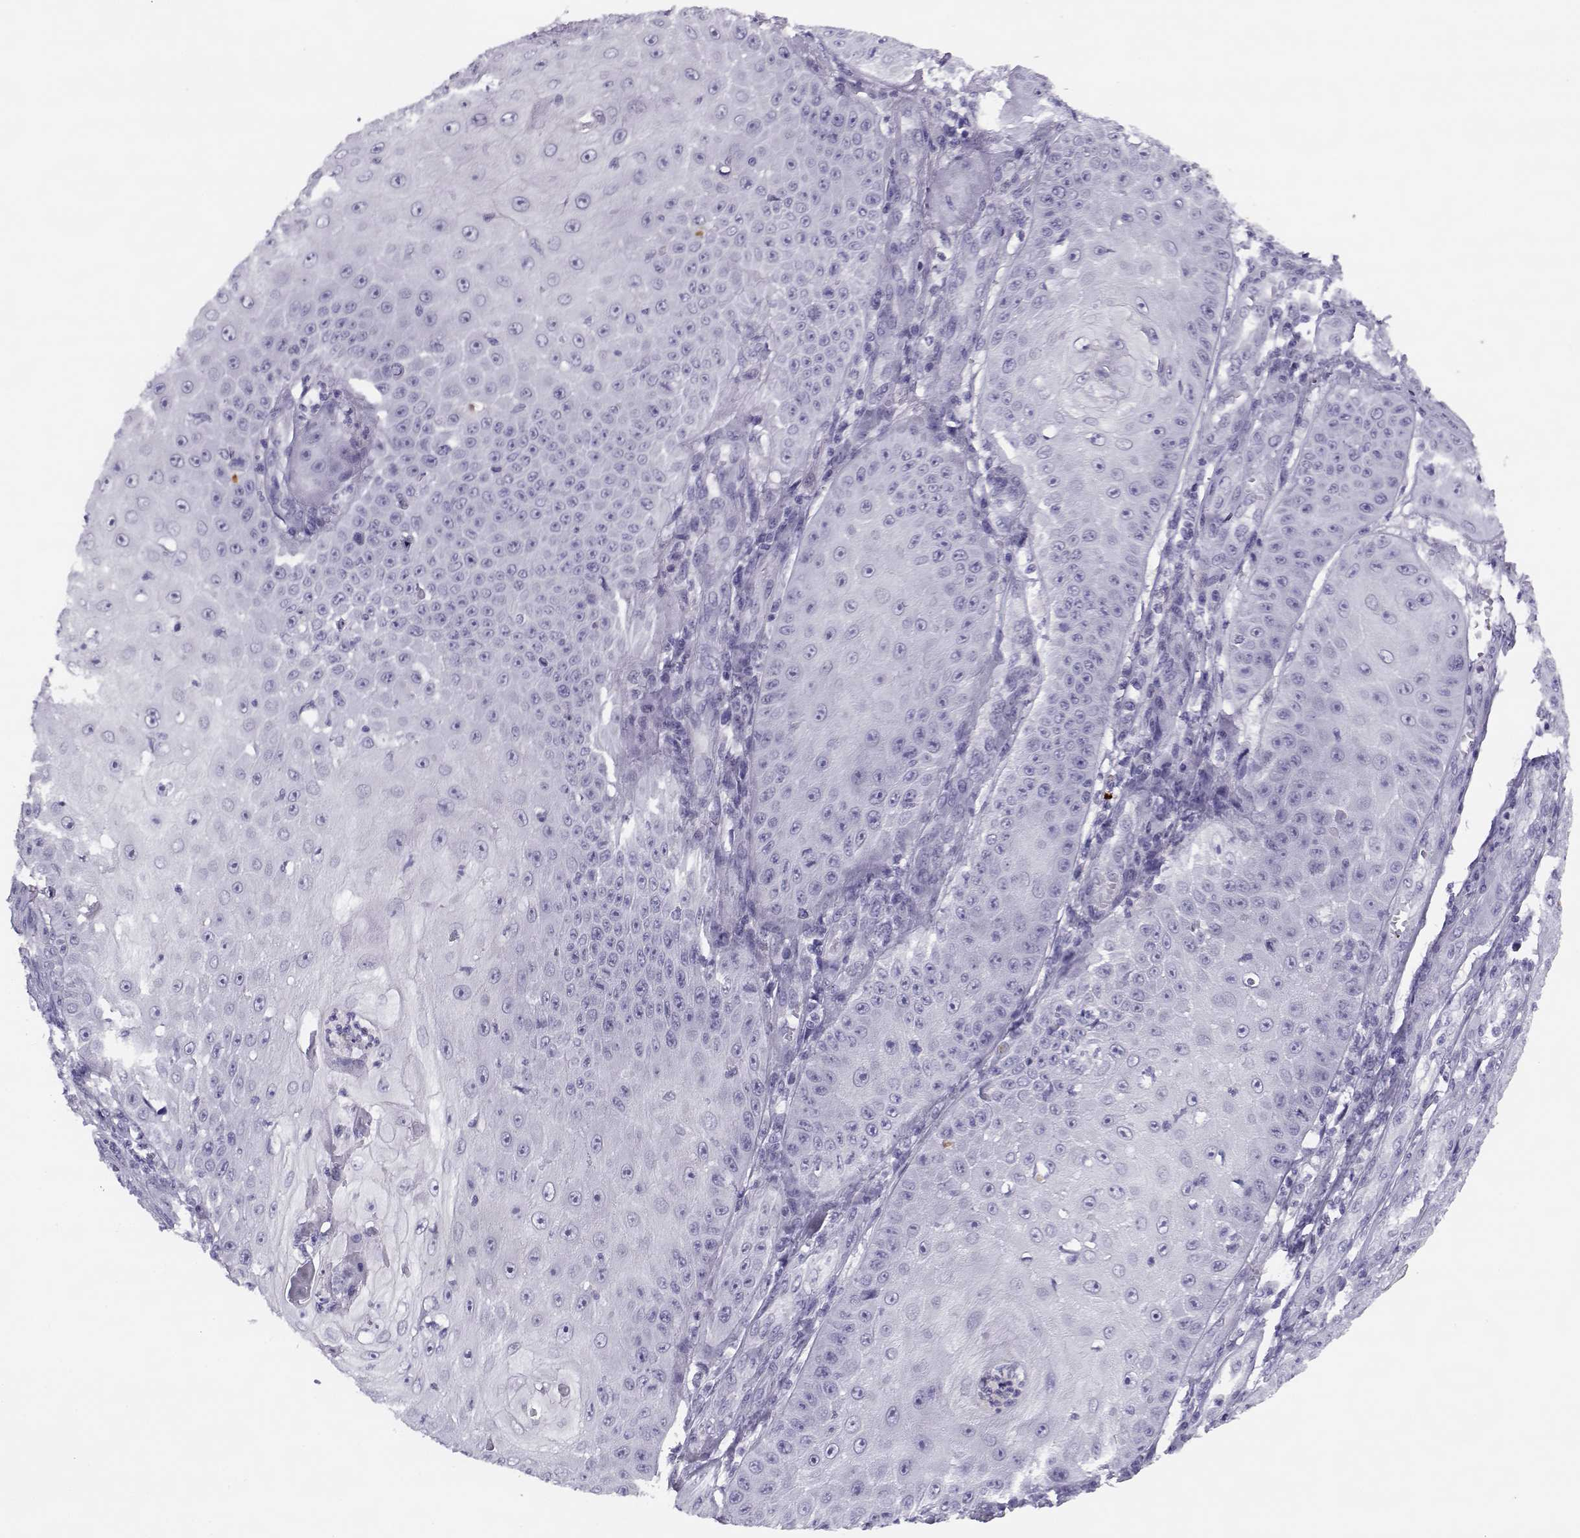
{"staining": {"intensity": "negative", "quantity": "none", "location": "none"}, "tissue": "skin cancer", "cell_type": "Tumor cells", "image_type": "cancer", "snomed": [{"axis": "morphology", "description": "Squamous cell carcinoma, NOS"}, {"axis": "topography", "description": "Skin"}], "caption": "DAB immunohistochemical staining of skin squamous cell carcinoma reveals no significant expression in tumor cells.", "gene": "CFAP77", "patient": {"sex": "male", "age": 70}}